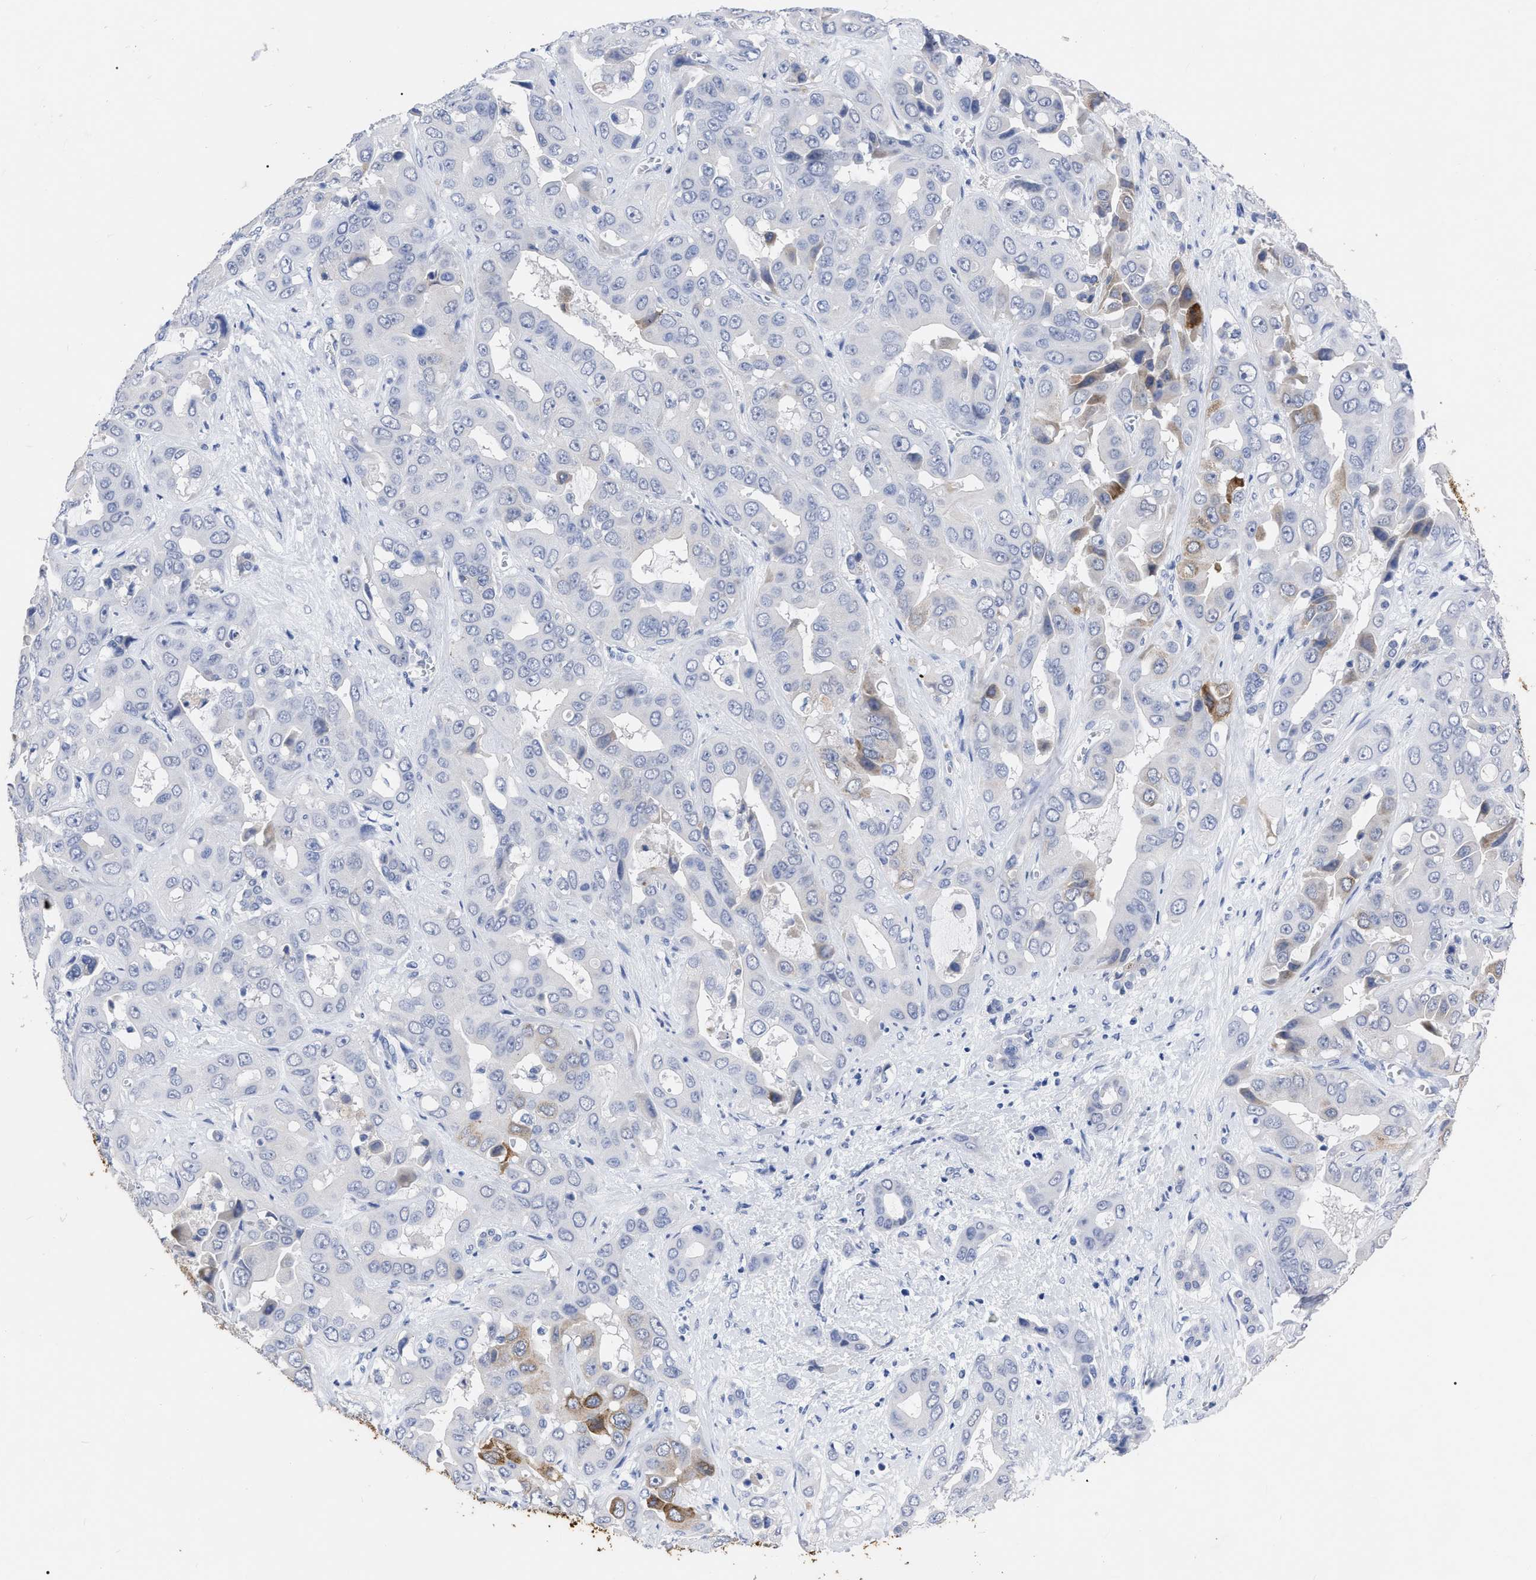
{"staining": {"intensity": "negative", "quantity": "none", "location": "none"}, "tissue": "liver cancer", "cell_type": "Tumor cells", "image_type": "cancer", "snomed": [{"axis": "morphology", "description": "Cholangiocarcinoma"}, {"axis": "topography", "description": "Liver"}], "caption": "Immunohistochemistry (IHC) image of human liver cancer stained for a protein (brown), which shows no positivity in tumor cells.", "gene": "ANXA13", "patient": {"sex": "female", "age": 52}}